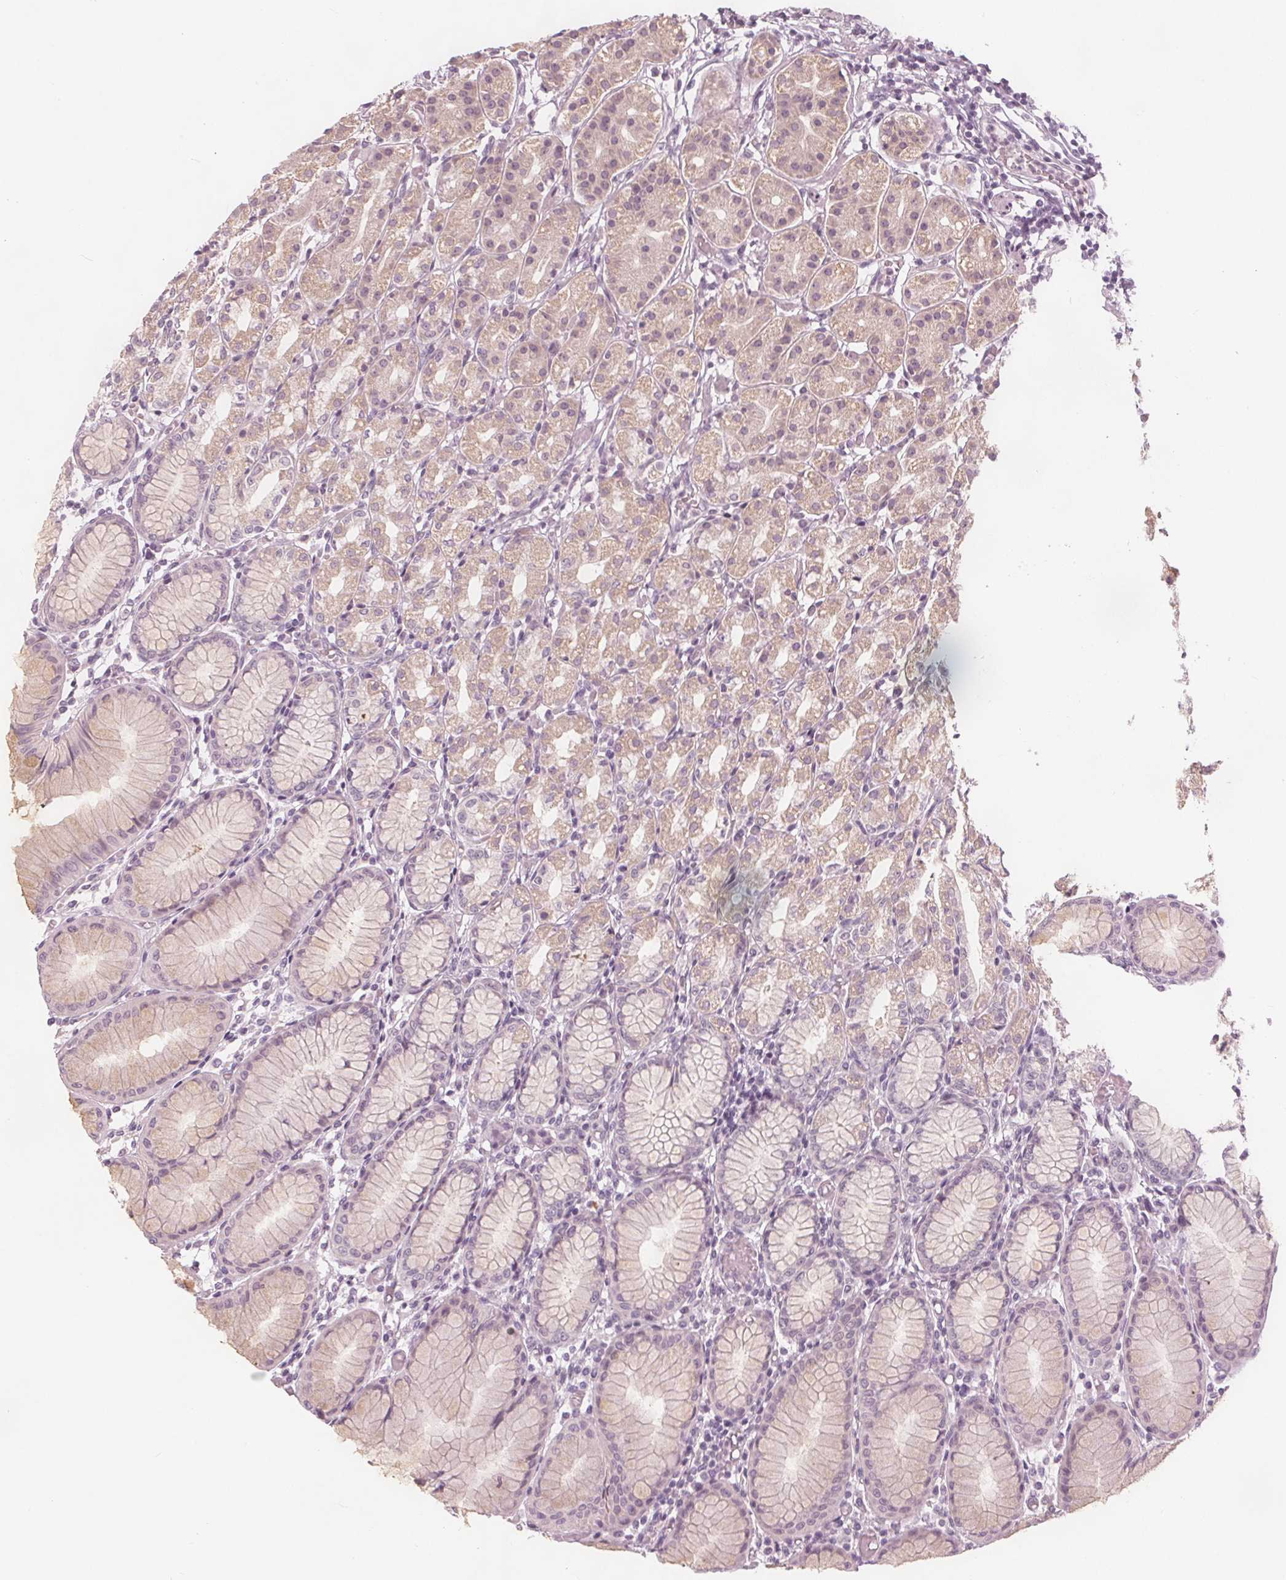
{"staining": {"intensity": "weak", "quantity": "25%-75%", "location": "cytoplasmic/membranous"}, "tissue": "stomach", "cell_type": "Glandular cells", "image_type": "normal", "snomed": [{"axis": "morphology", "description": "Normal tissue, NOS"}, {"axis": "topography", "description": "Stomach"}], "caption": "IHC staining of benign stomach, which exhibits low levels of weak cytoplasmic/membranous staining in approximately 25%-75% of glandular cells indicating weak cytoplasmic/membranous protein positivity. The staining was performed using DAB (brown) for protein detection and nuclei were counterstained in hematoxylin (blue).", "gene": "BRSK1", "patient": {"sex": "female", "age": 57}}